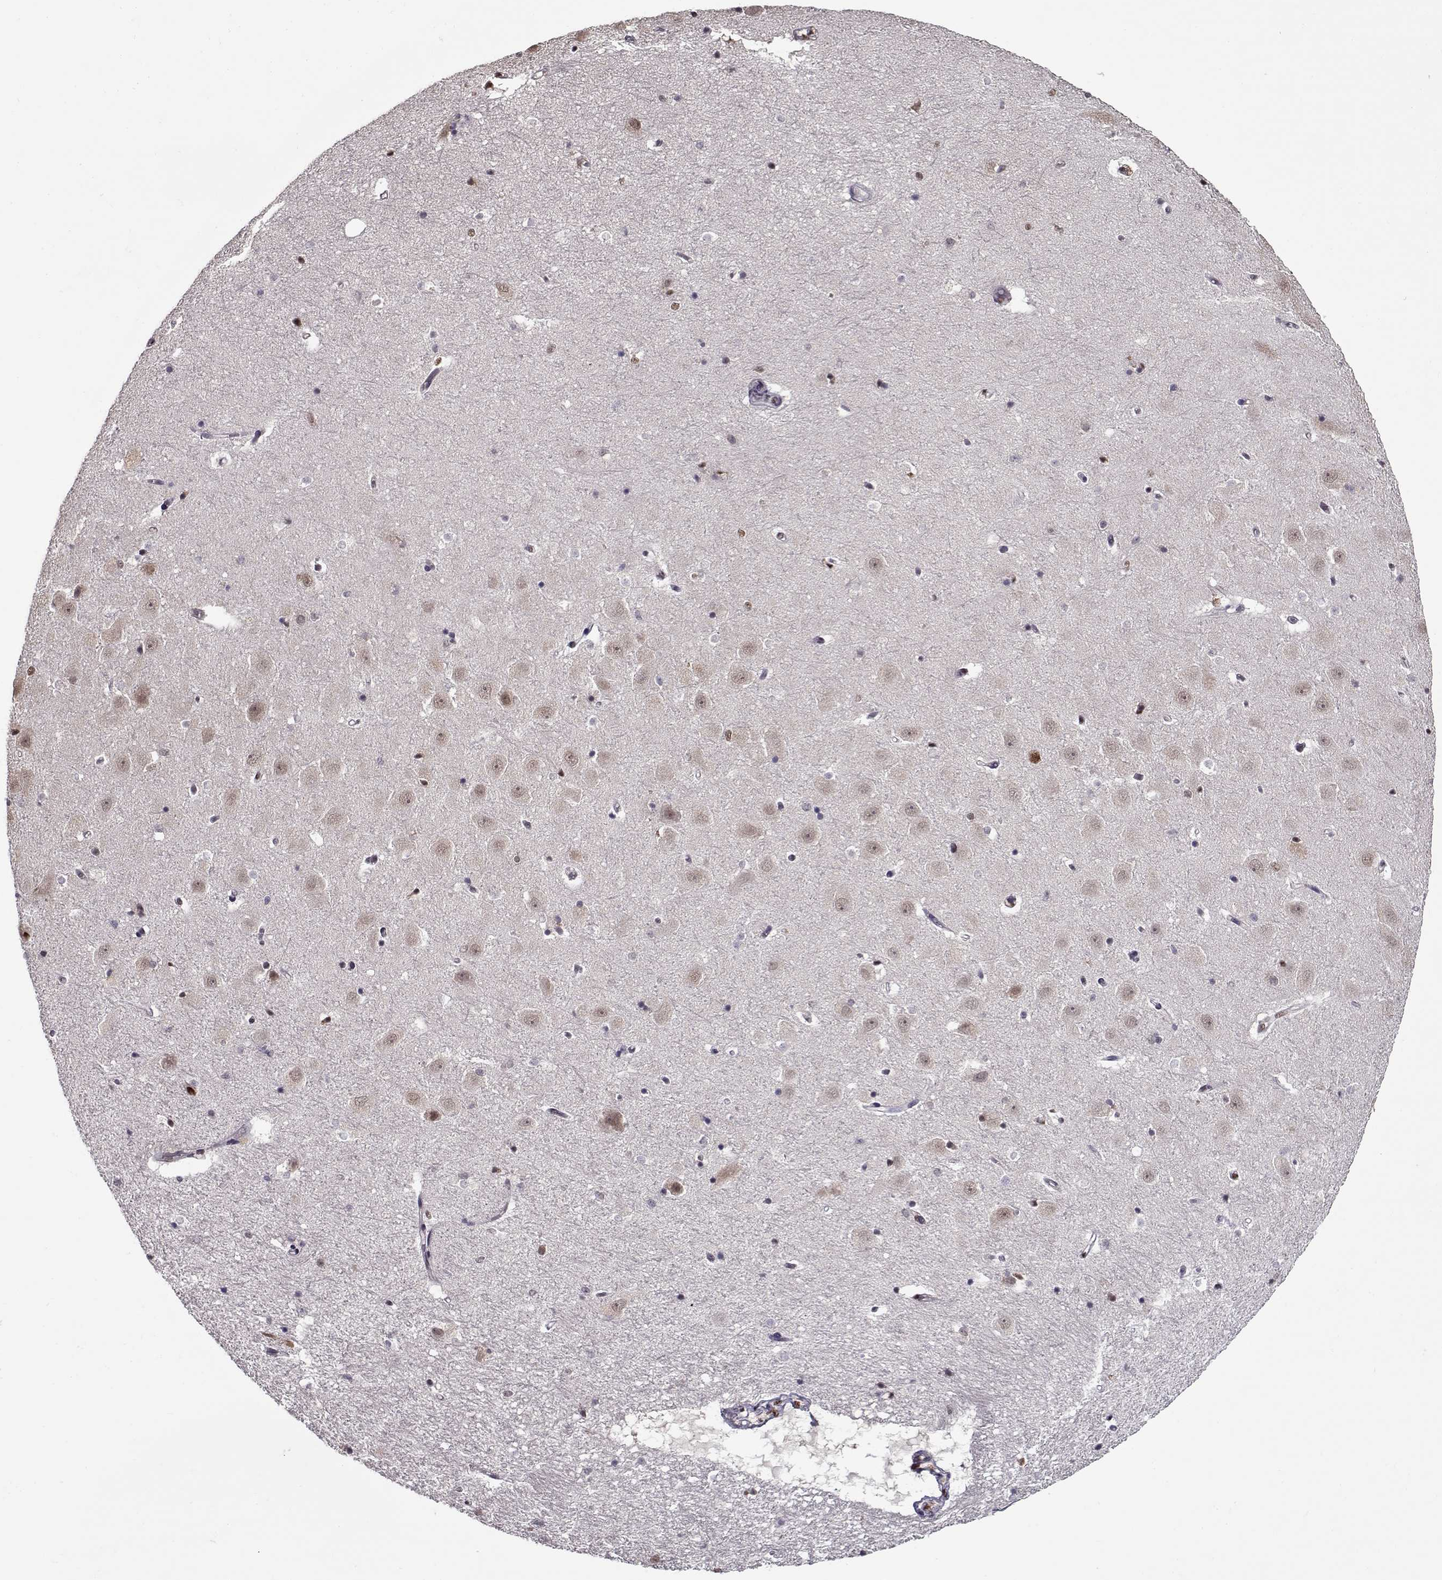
{"staining": {"intensity": "negative", "quantity": "none", "location": "none"}, "tissue": "hippocampus", "cell_type": "Glial cells", "image_type": "normal", "snomed": [{"axis": "morphology", "description": "Normal tissue, NOS"}, {"axis": "topography", "description": "Hippocampus"}], "caption": "Immunohistochemistry (IHC) image of unremarkable hippocampus stained for a protein (brown), which shows no staining in glial cells. (Brightfield microscopy of DAB IHC at high magnification).", "gene": "PRMT1", "patient": {"sex": "male", "age": 44}}